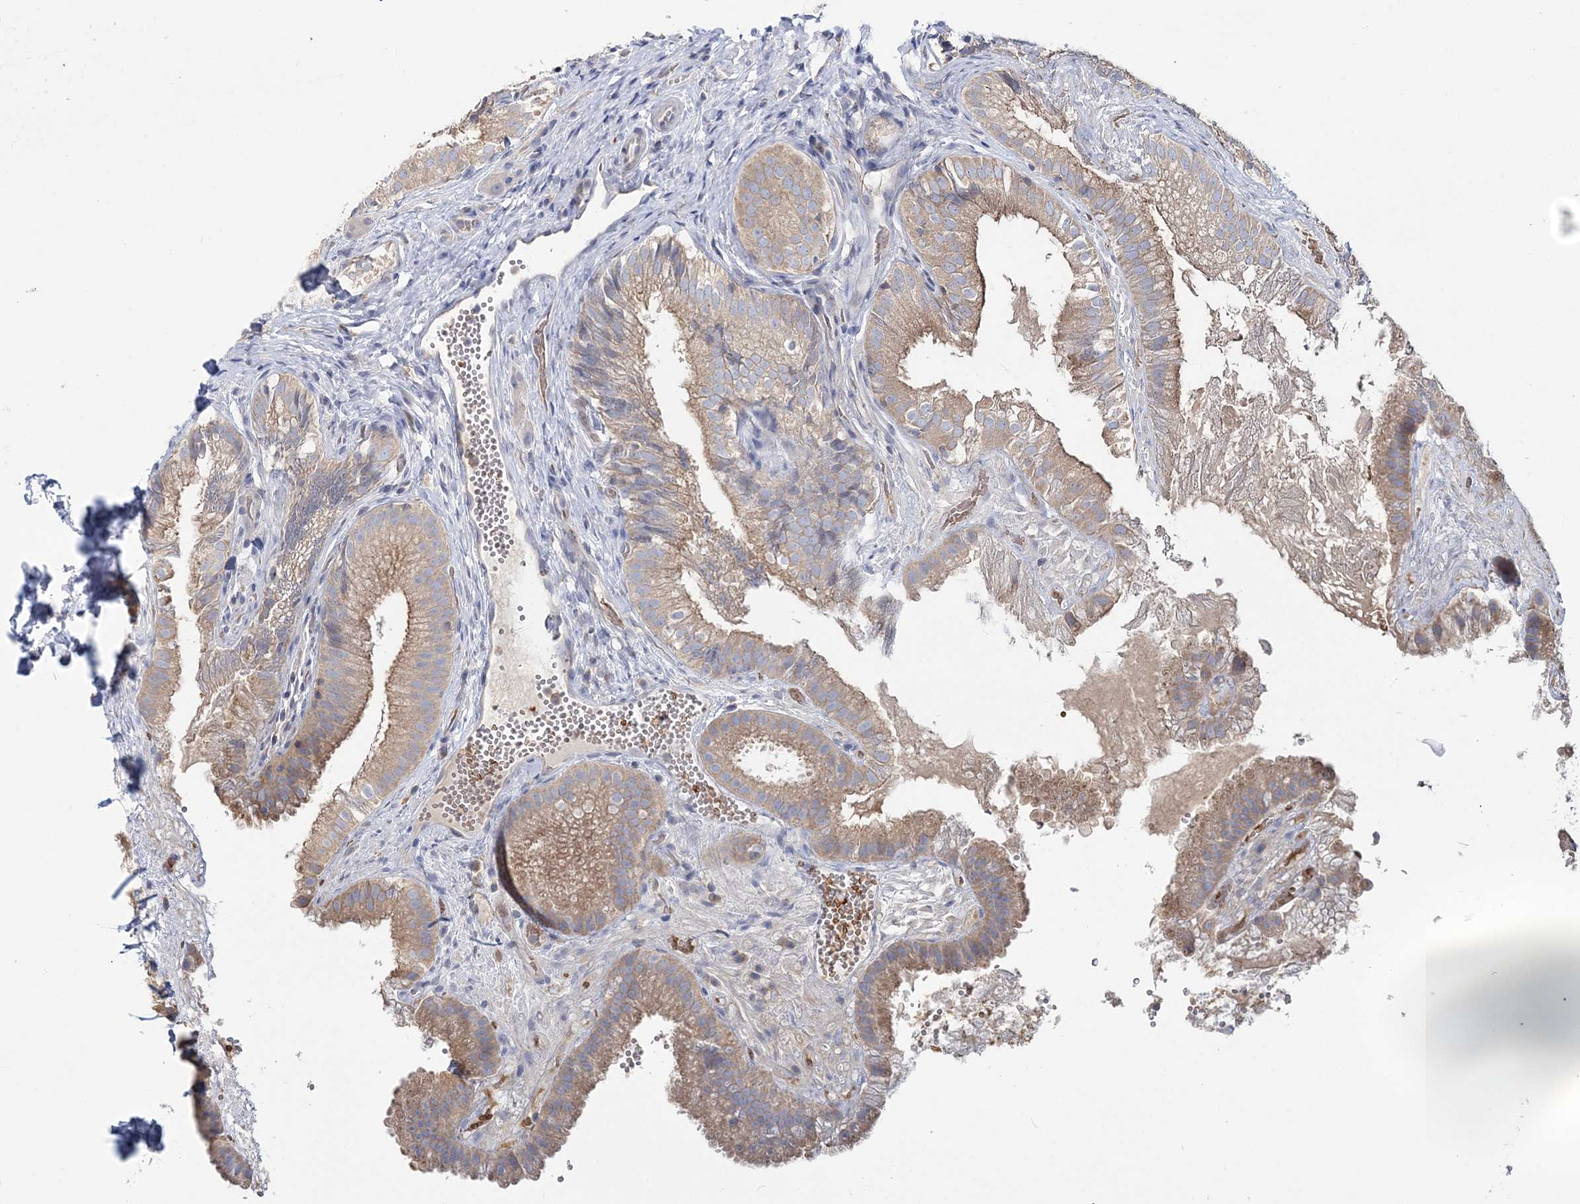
{"staining": {"intensity": "moderate", "quantity": ">75%", "location": "cytoplasmic/membranous"}, "tissue": "gallbladder", "cell_type": "Glandular cells", "image_type": "normal", "snomed": [{"axis": "morphology", "description": "Normal tissue, NOS"}, {"axis": "topography", "description": "Gallbladder"}], "caption": "Immunohistochemical staining of normal gallbladder reveals medium levels of moderate cytoplasmic/membranous staining in approximately >75% of glandular cells.", "gene": "ATP11B", "patient": {"sex": "female", "age": 30}}